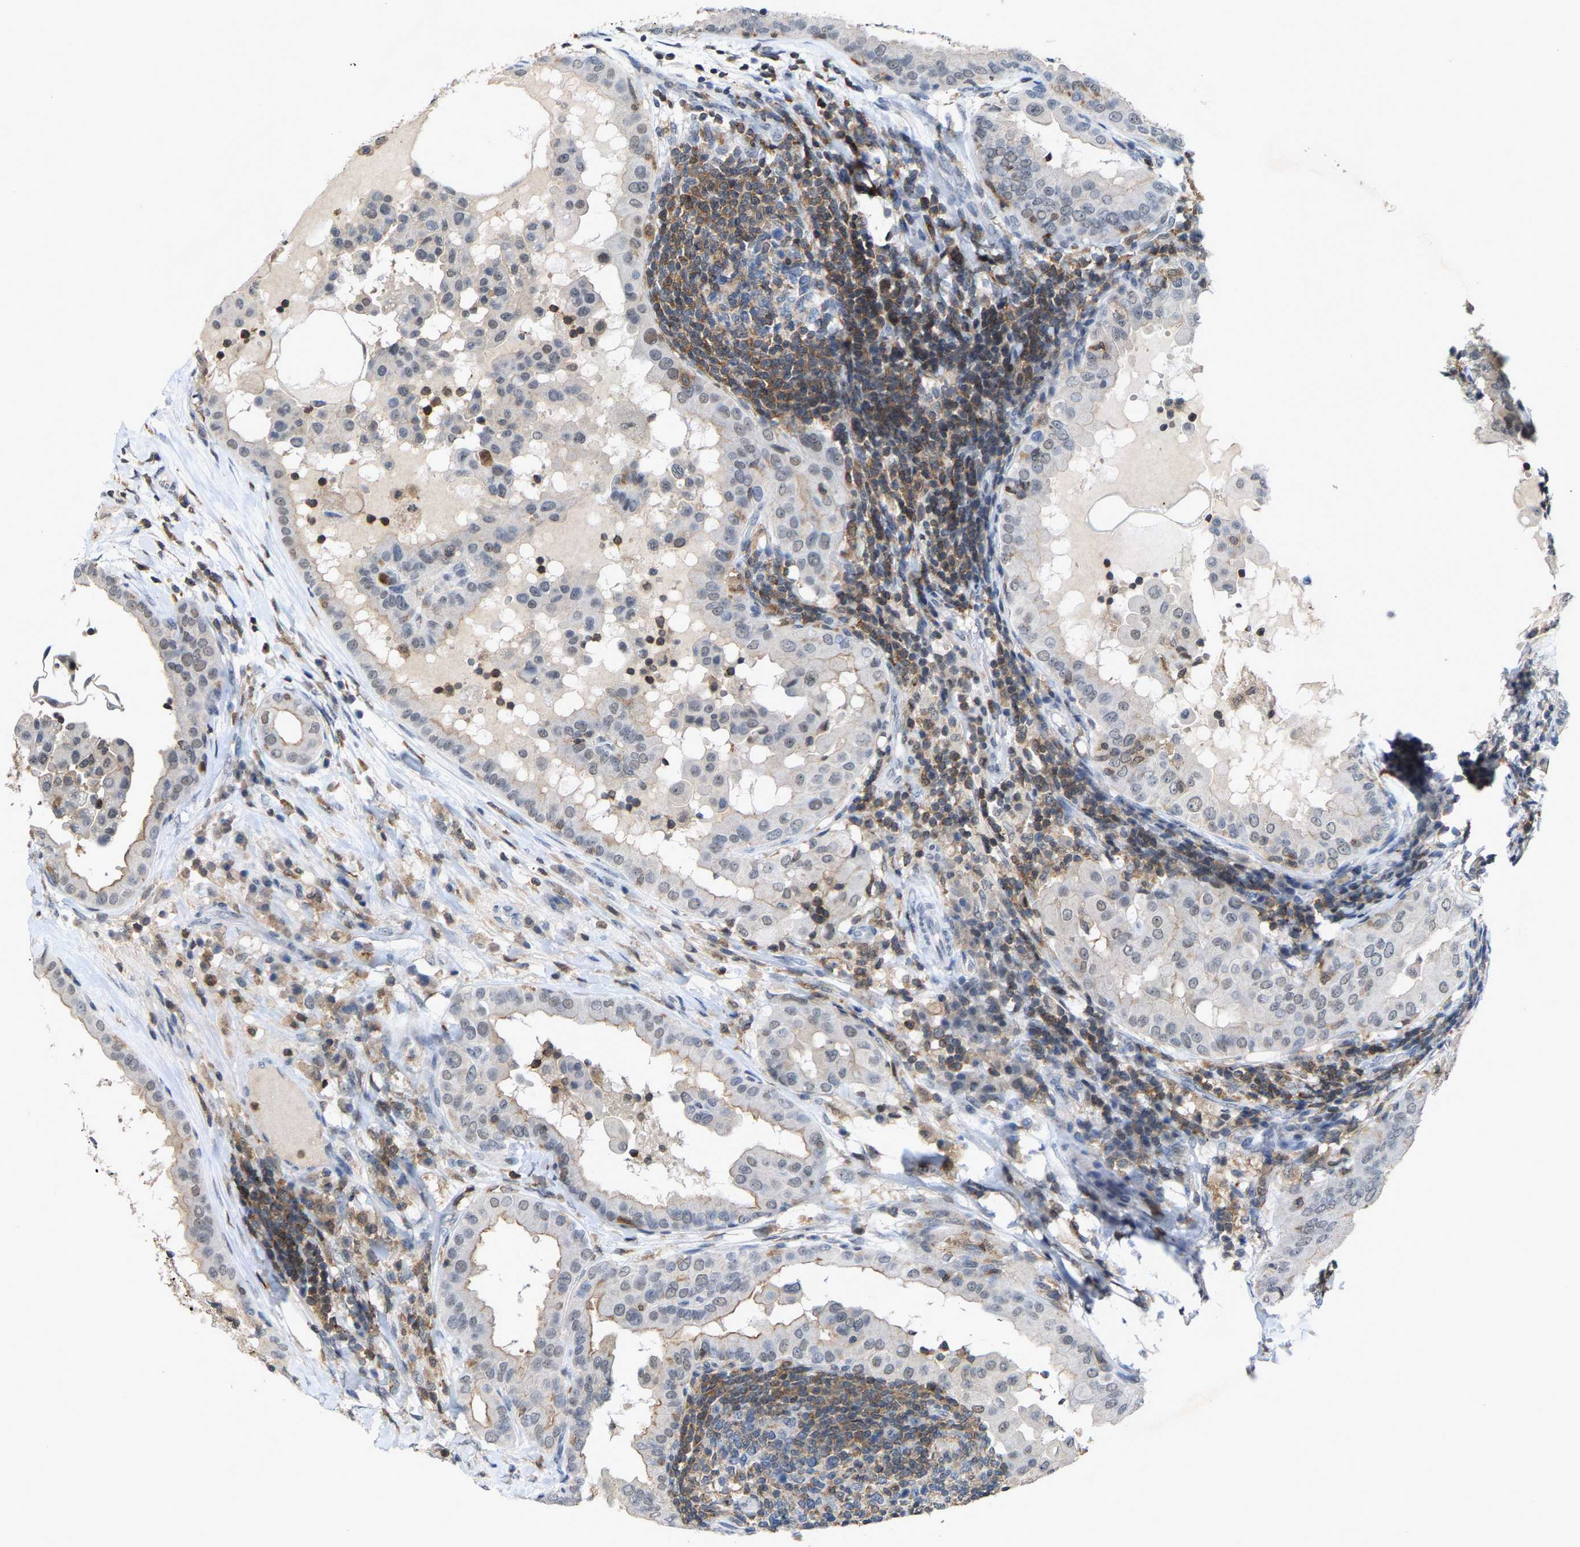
{"staining": {"intensity": "weak", "quantity": "<25%", "location": "nuclear"}, "tissue": "thyroid cancer", "cell_type": "Tumor cells", "image_type": "cancer", "snomed": [{"axis": "morphology", "description": "Papillary adenocarcinoma, NOS"}, {"axis": "topography", "description": "Thyroid gland"}], "caption": "A histopathology image of thyroid cancer (papillary adenocarcinoma) stained for a protein demonstrates no brown staining in tumor cells.", "gene": "FGD3", "patient": {"sex": "male", "age": 33}}